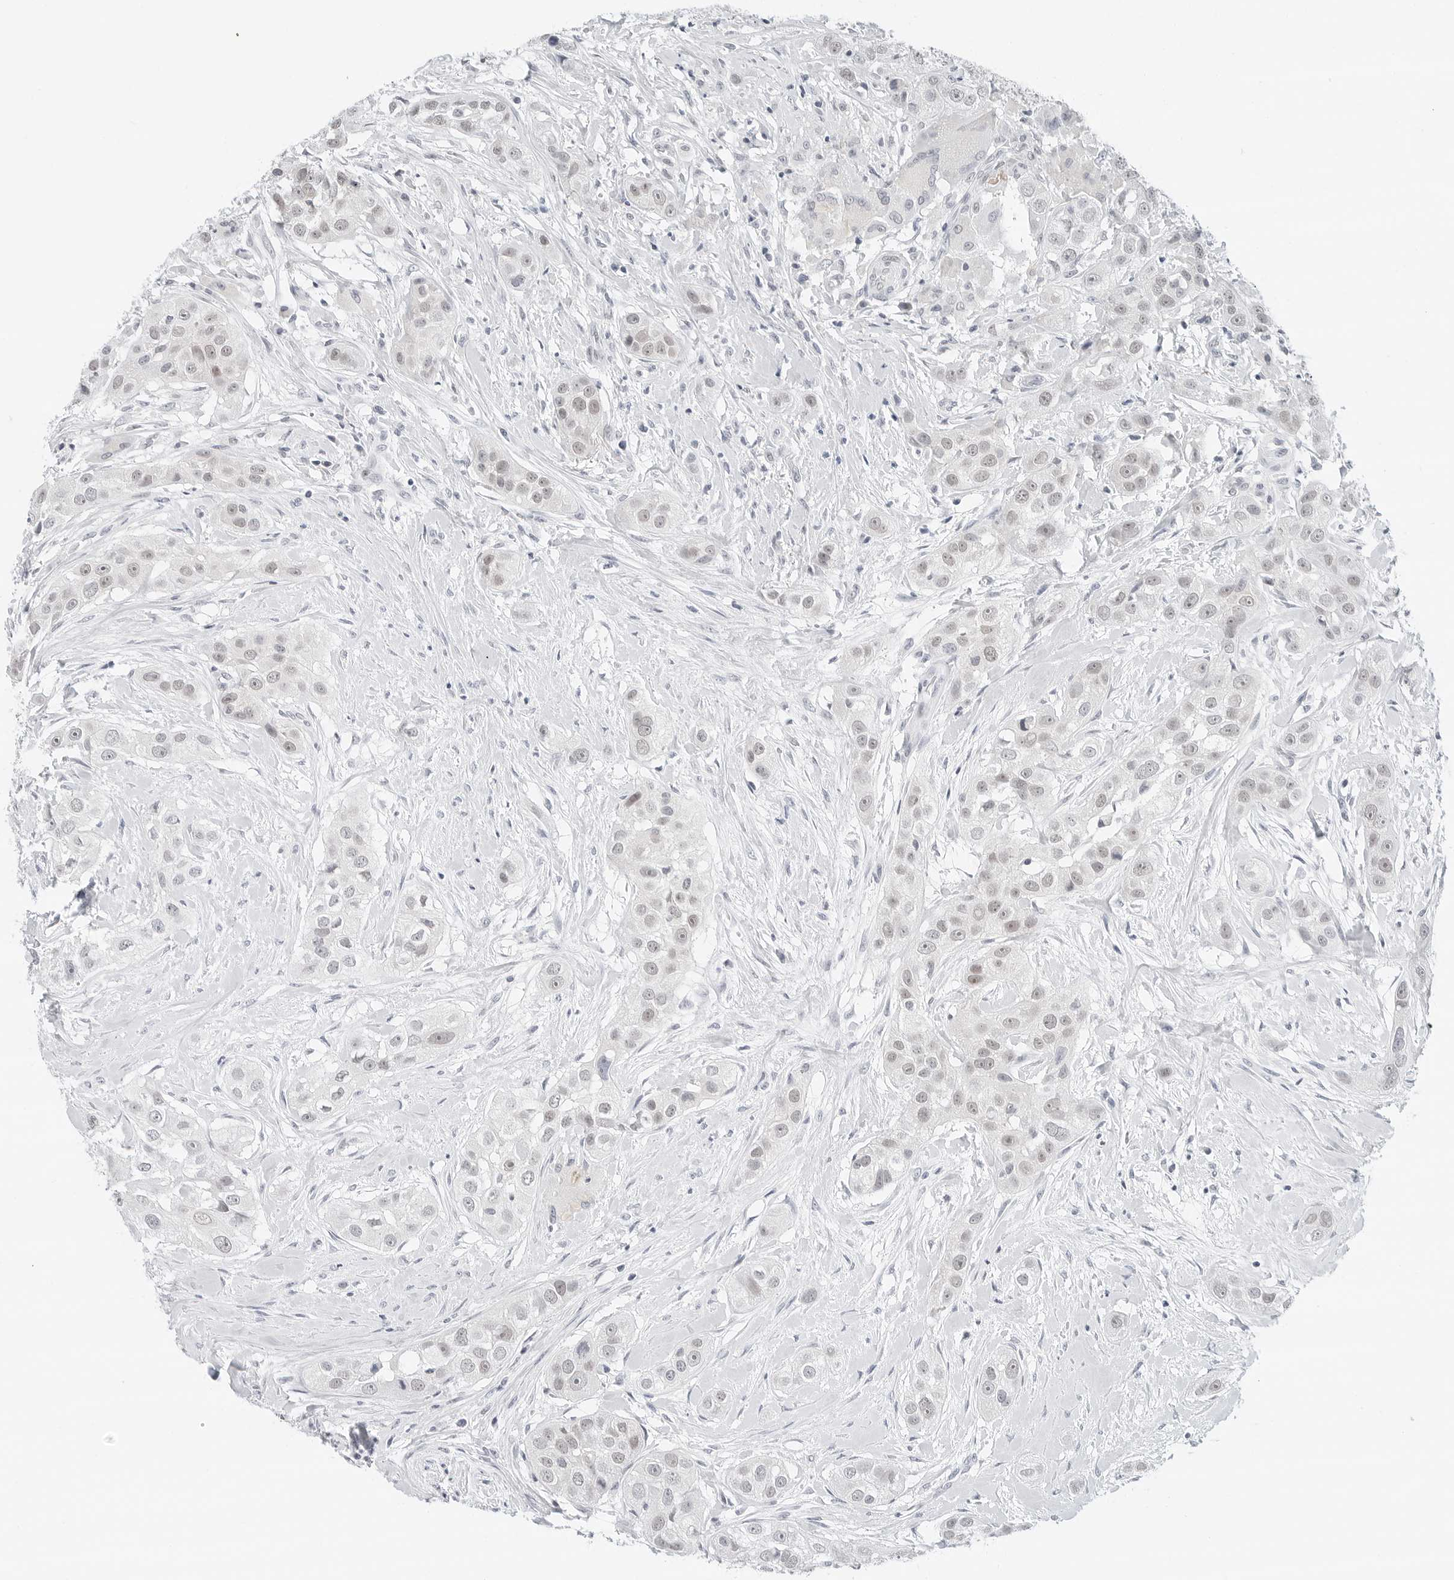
{"staining": {"intensity": "negative", "quantity": "none", "location": "none"}, "tissue": "head and neck cancer", "cell_type": "Tumor cells", "image_type": "cancer", "snomed": [{"axis": "morphology", "description": "Normal tissue, NOS"}, {"axis": "morphology", "description": "Squamous cell carcinoma, NOS"}, {"axis": "topography", "description": "Skeletal muscle"}, {"axis": "topography", "description": "Head-Neck"}], "caption": "This is an immunohistochemistry photomicrograph of head and neck cancer. There is no staining in tumor cells.", "gene": "TSEN2", "patient": {"sex": "male", "age": 51}}